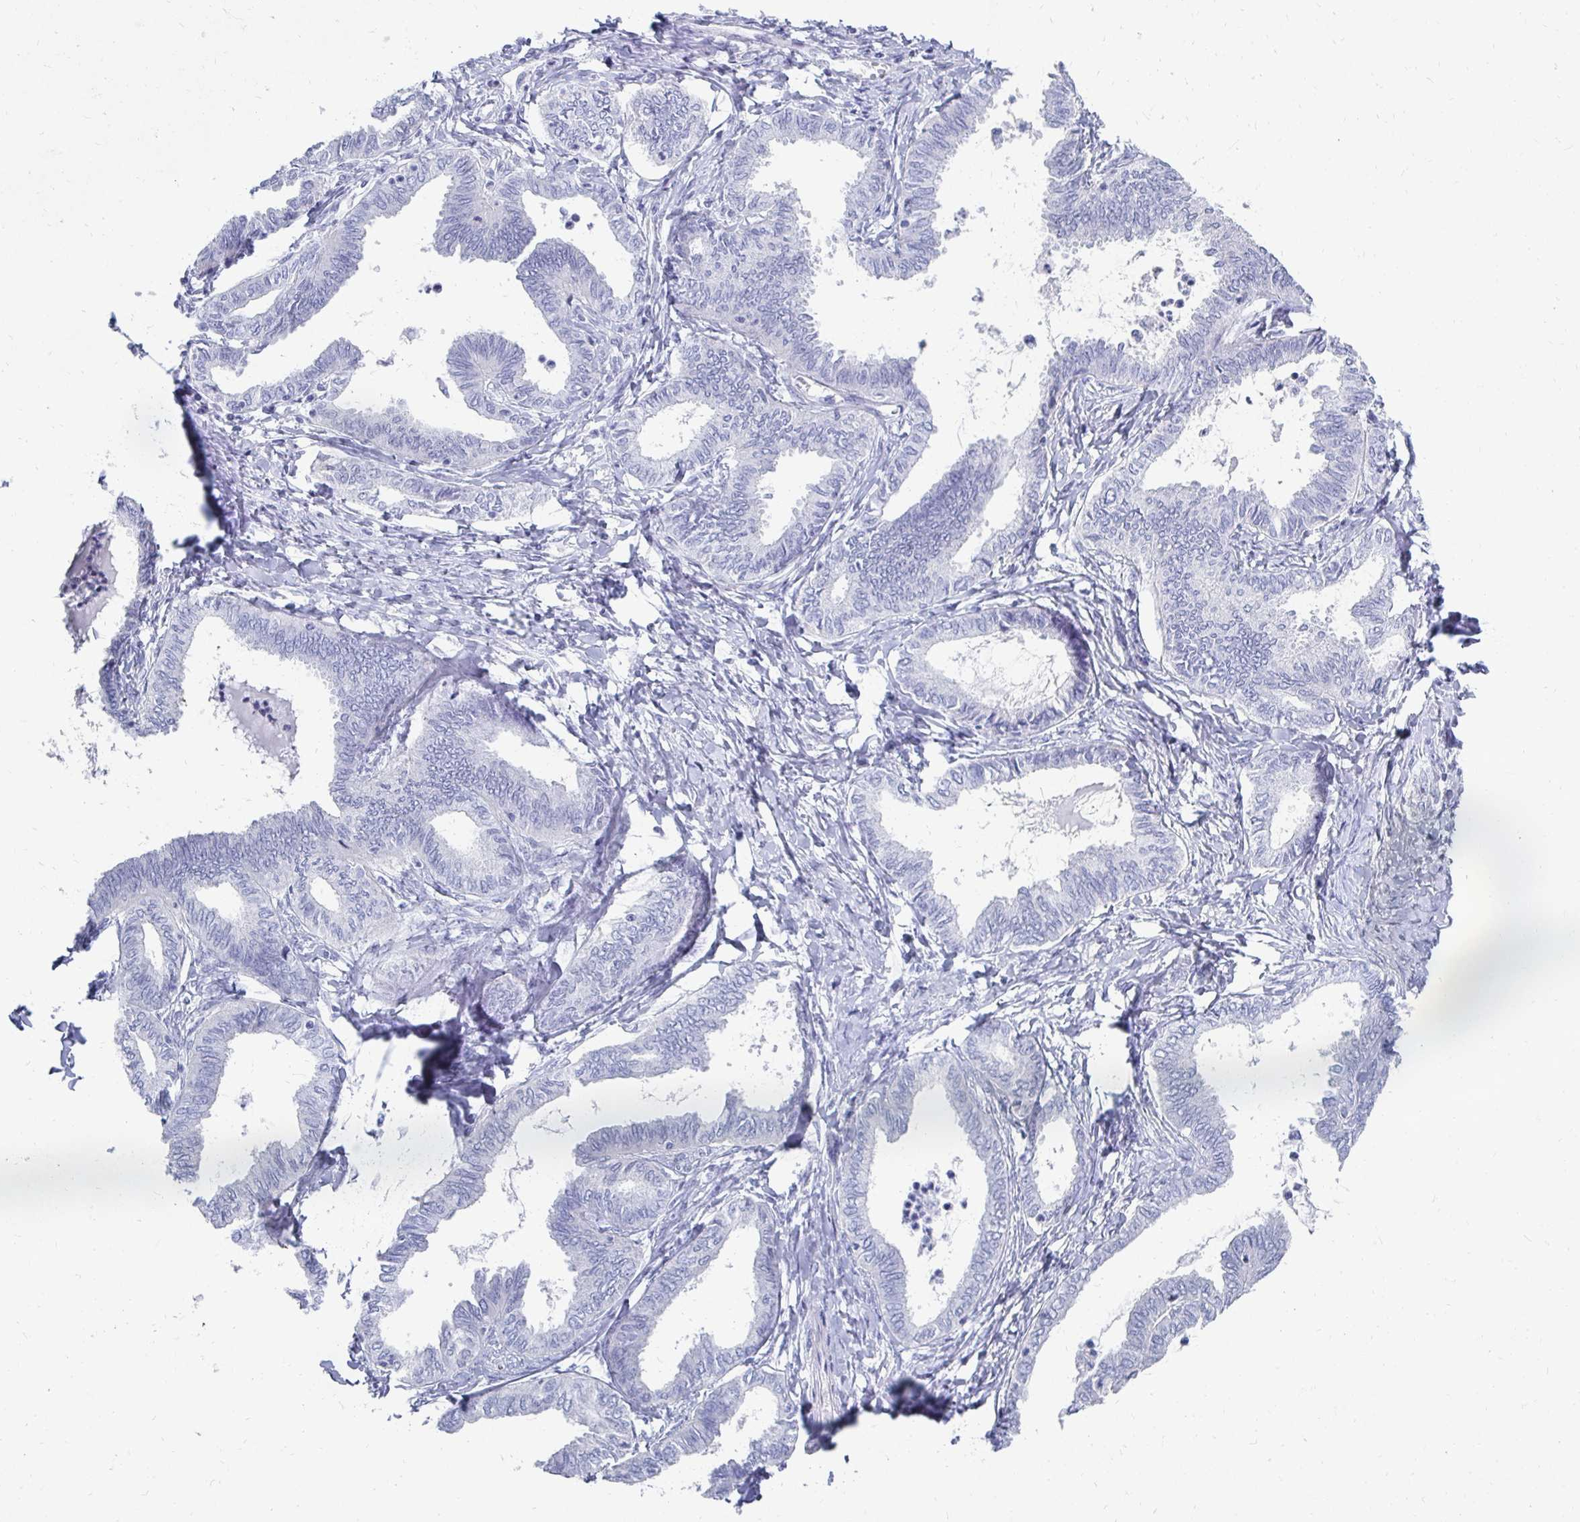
{"staining": {"intensity": "negative", "quantity": "none", "location": "none"}, "tissue": "ovarian cancer", "cell_type": "Tumor cells", "image_type": "cancer", "snomed": [{"axis": "morphology", "description": "Carcinoma, endometroid"}, {"axis": "topography", "description": "Ovary"}], "caption": "Immunohistochemistry micrograph of neoplastic tissue: human ovarian endometroid carcinoma stained with DAB (3,3'-diaminobenzidine) reveals no significant protein positivity in tumor cells.", "gene": "SYCP3", "patient": {"sex": "female", "age": 70}}